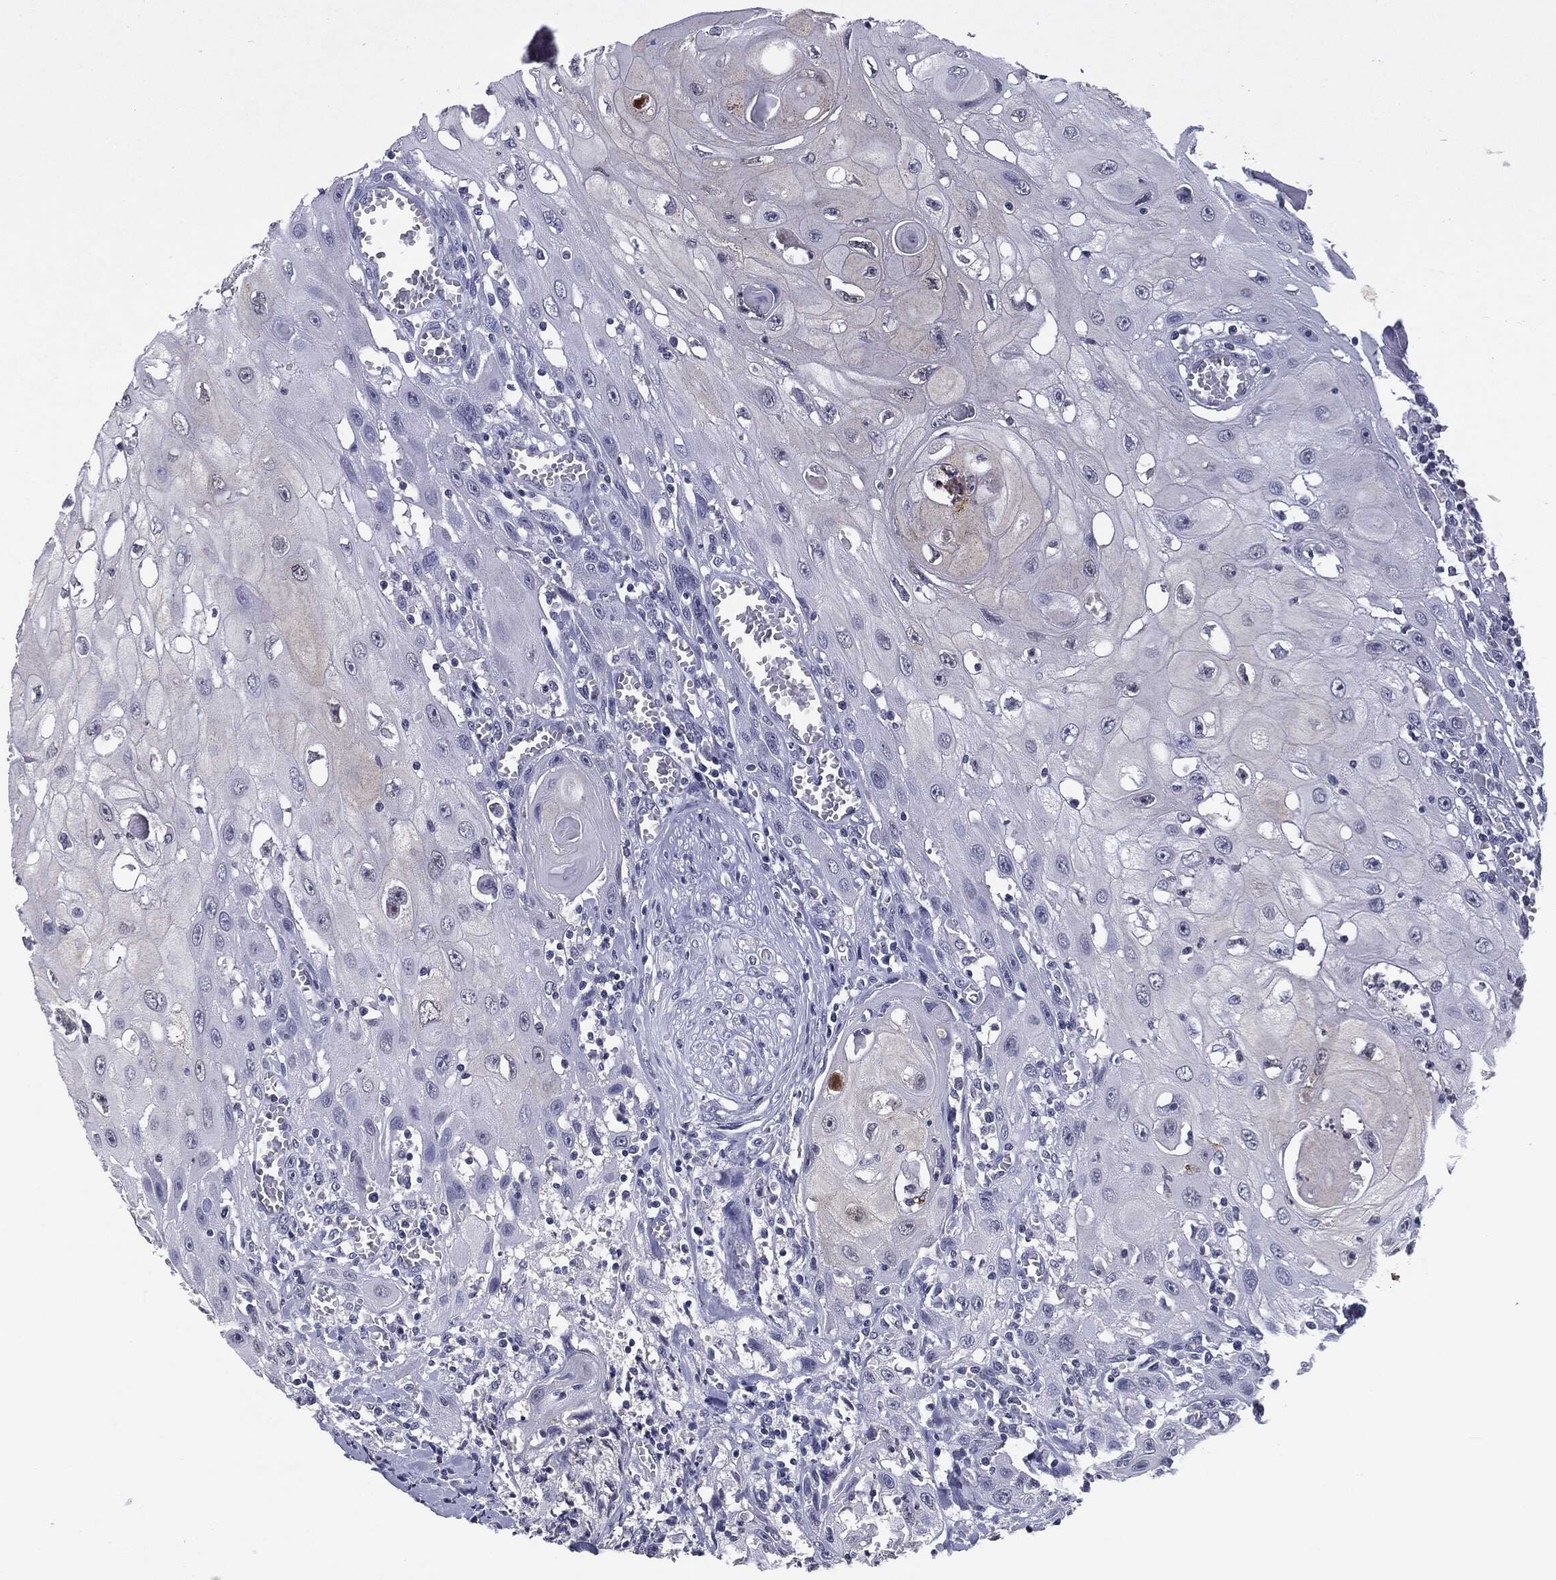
{"staining": {"intensity": "negative", "quantity": "none", "location": "none"}, "tissue": "head and neck cancer", "cell_type": "Tumor cells", "image_type": "cancer", "snomed": [{"axis": "morphology", "description": "Normal tissue, NOS"}, {"axis": "morphology", "description": "Squamous cell carcinoma, NOS"}, {"axis": "topography", "description": "Oral tissue"}, {"axis": "topography", "description": "Head-Neck"}], "caption": "Head and neck cancer (squamous cell carcinoma) was stained to show a protein in brown. There is no significant expression in tumor cells.", "gene": "SERPINB4", "patient": {"sex": "male", "age": 71}}